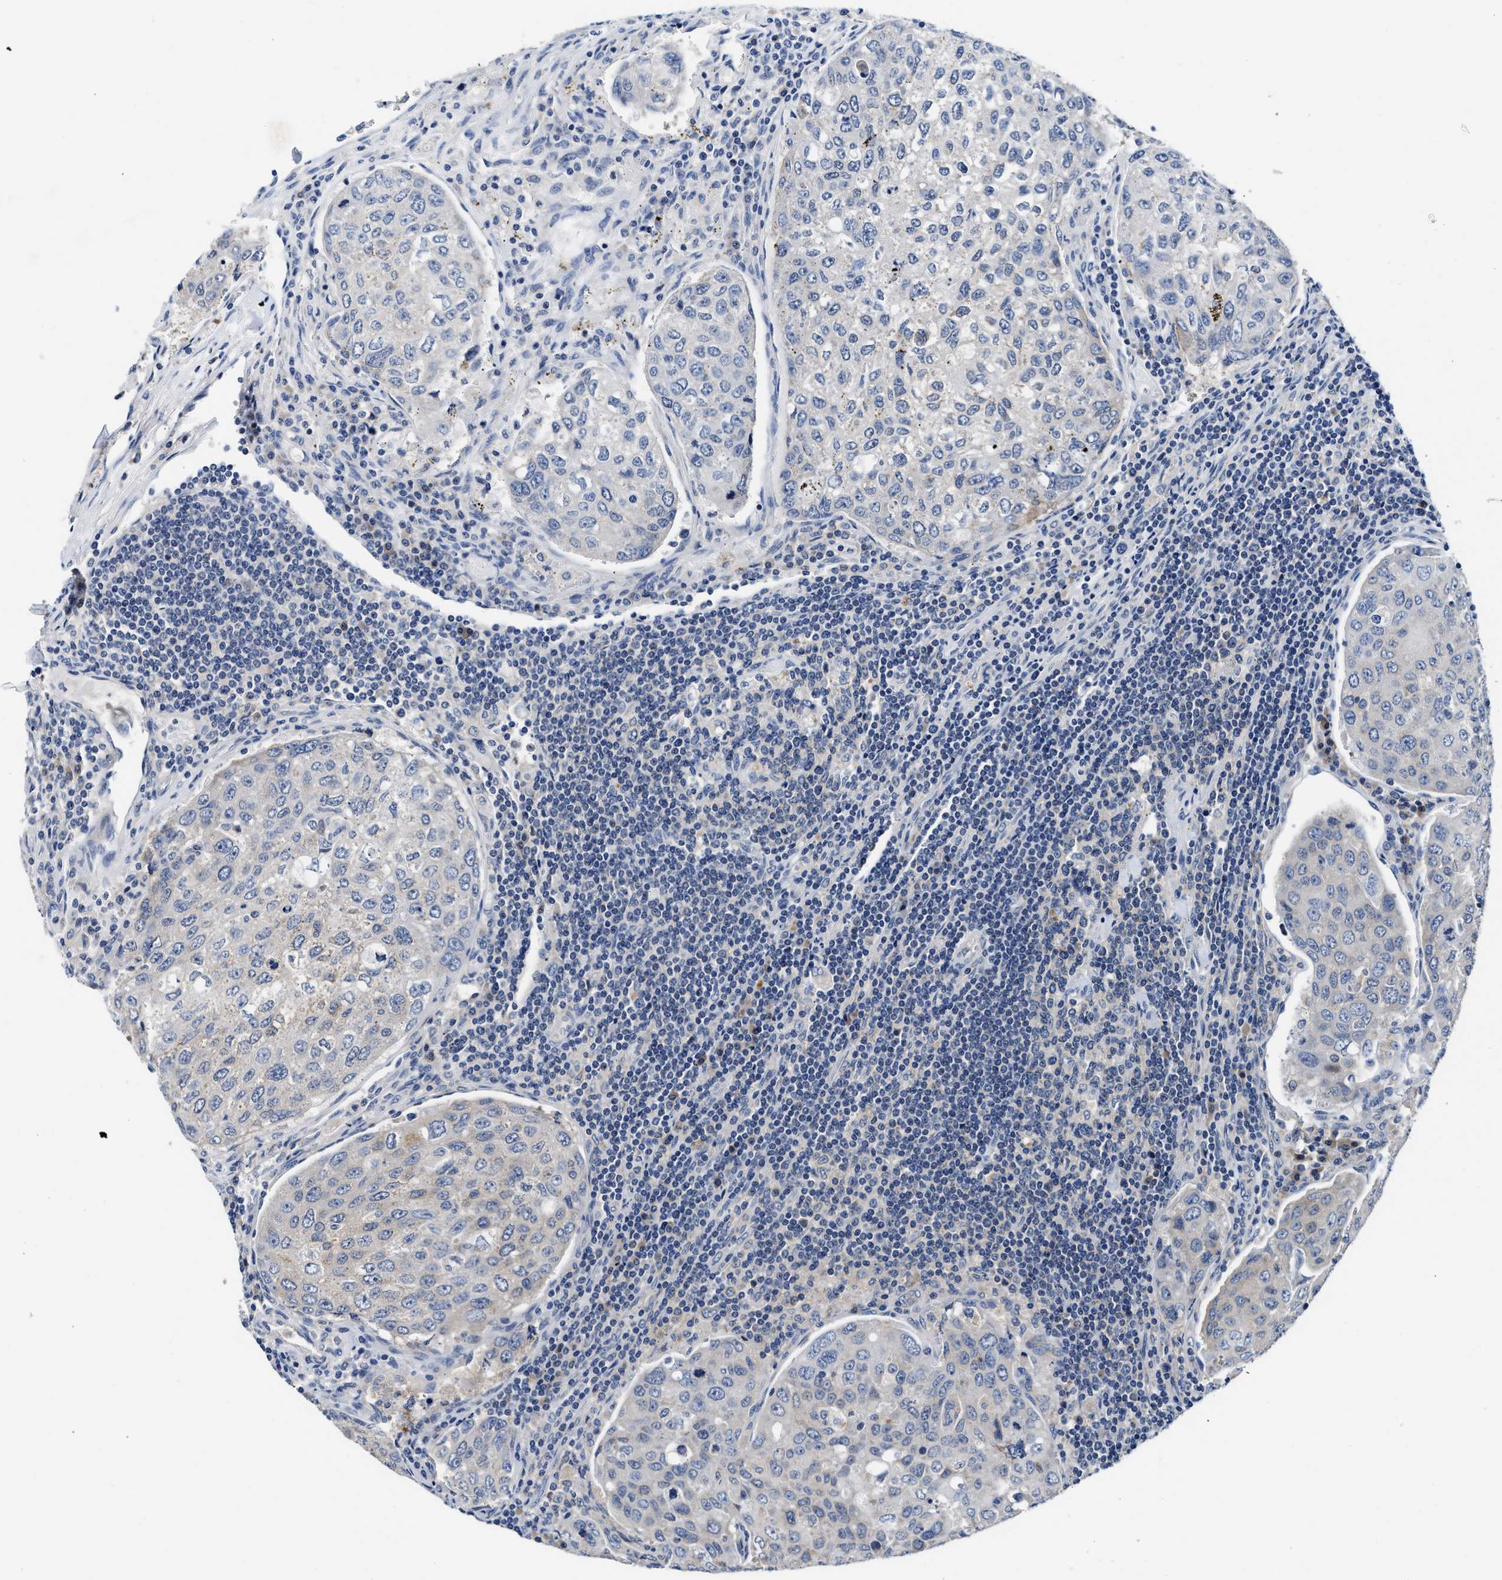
{"staining": {"intensity": "negative", "quantity": "none", "location": "none"}, "tissue": "urothelial cancer", "cell_type": "Tumor cells", "image_type": "cancer", "snomed": [{"axis": "morphology", "description": "Urothelial carcinoma, High grade"}, {"axis": "topography", "description": "Lymph node"}, {"axis": "topography", "description": "Urinary bladder"}], "caption": "Immunohistochemistry (IHC) image of neoplastic tissue: human high-grade urothelial carcinoma stained with DAB (3,3'-diaminobenzidine) displays no significant protein expression in tumor cells.", "gene": "FAM185A", "patient": {"sex": "male", "age": 51}}